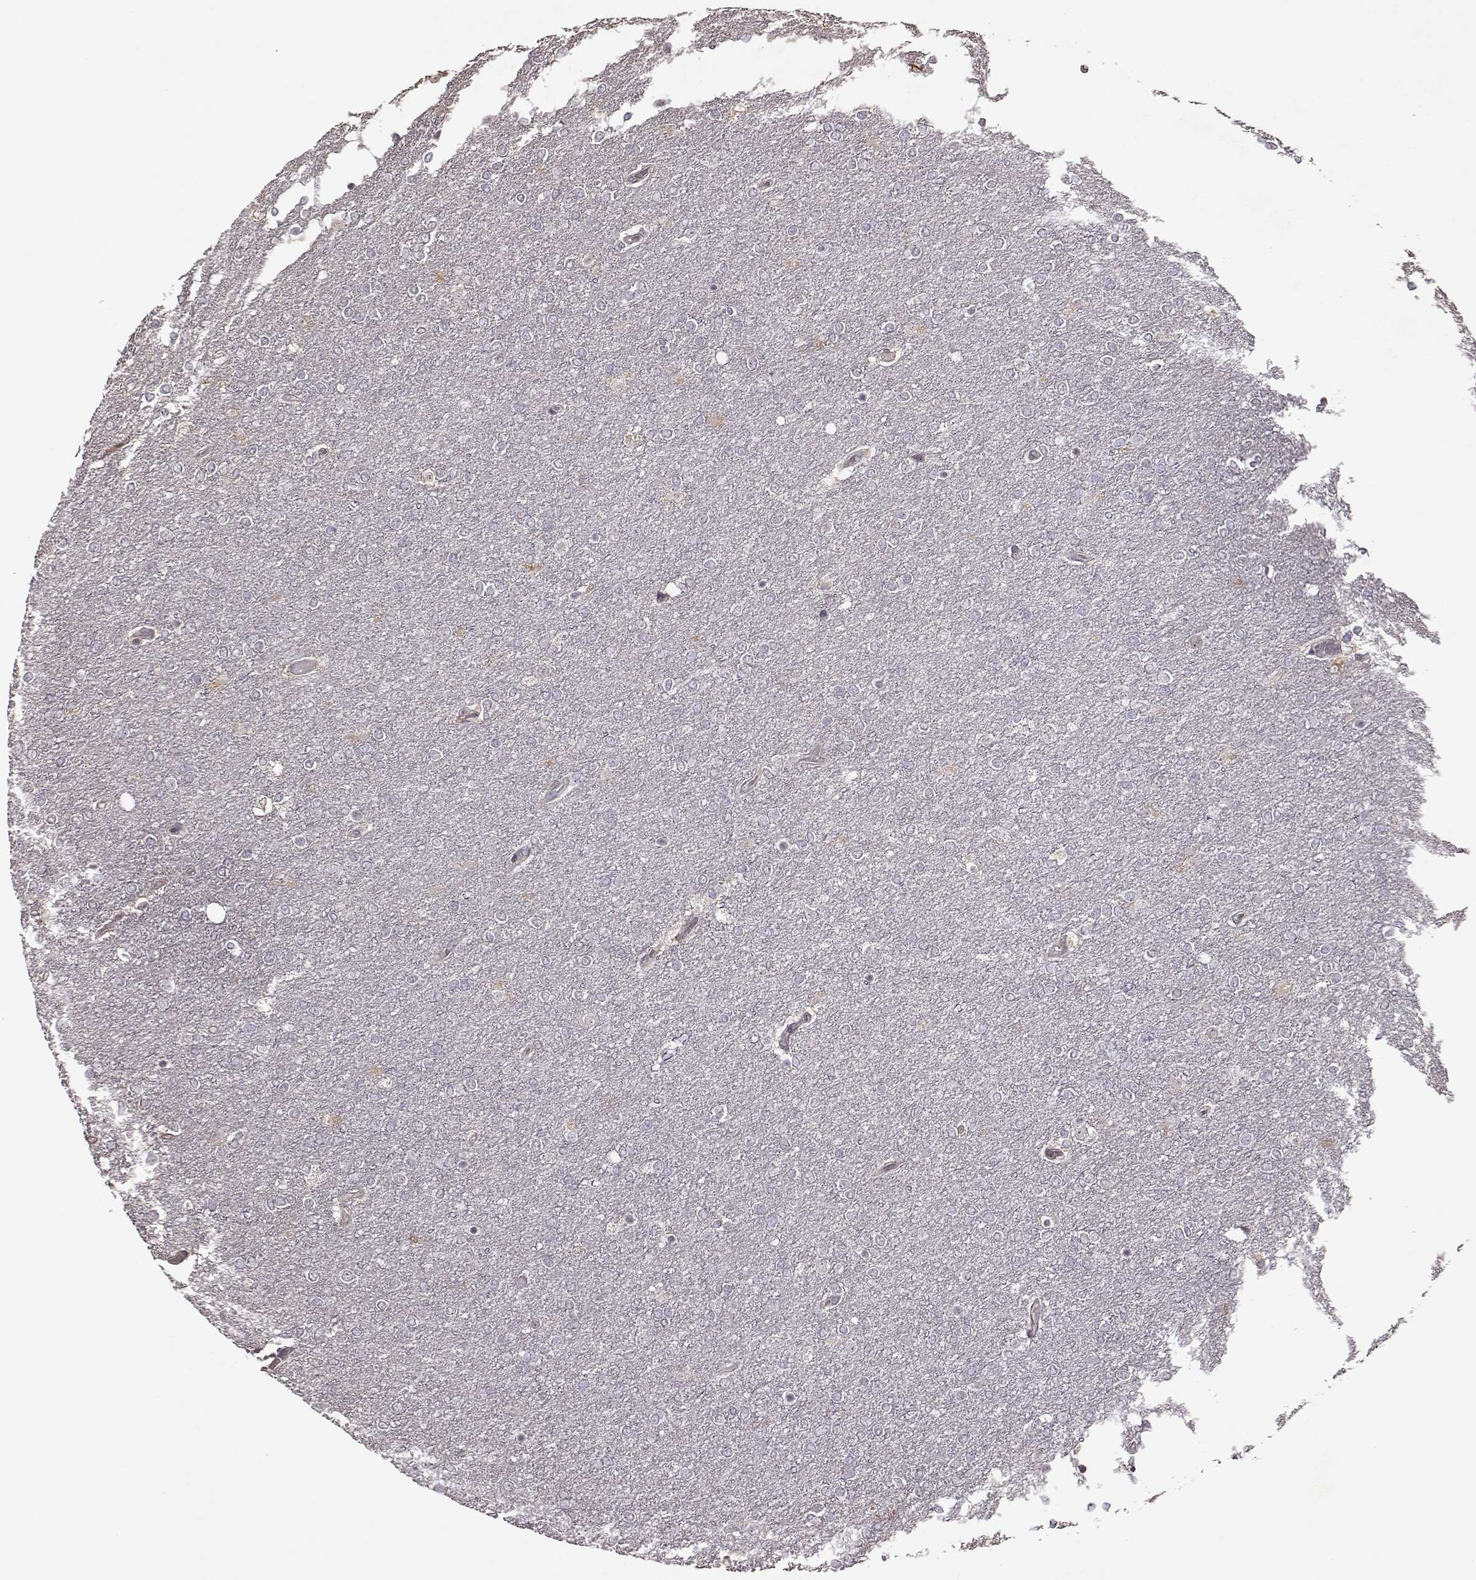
{"staining": {"intensity": "negative", "quantity": "none", "location": "none"}, "tissue": "glioma", "cell_type": "Tumor cells", "image_type": "cancer", "snomed": [{"axis": "morphology", "description": "Glioma, malignant, High grade"}, {"axis": "topography", "description": "Brain"}], "caption": "High power microscopy histopathology image of an immunohistochemistry image of malignant high-grade glioma, revealing no significant staining in tumor cells.", "gene": "CRB1", "patient": {"sex": "female", "age": 61}}